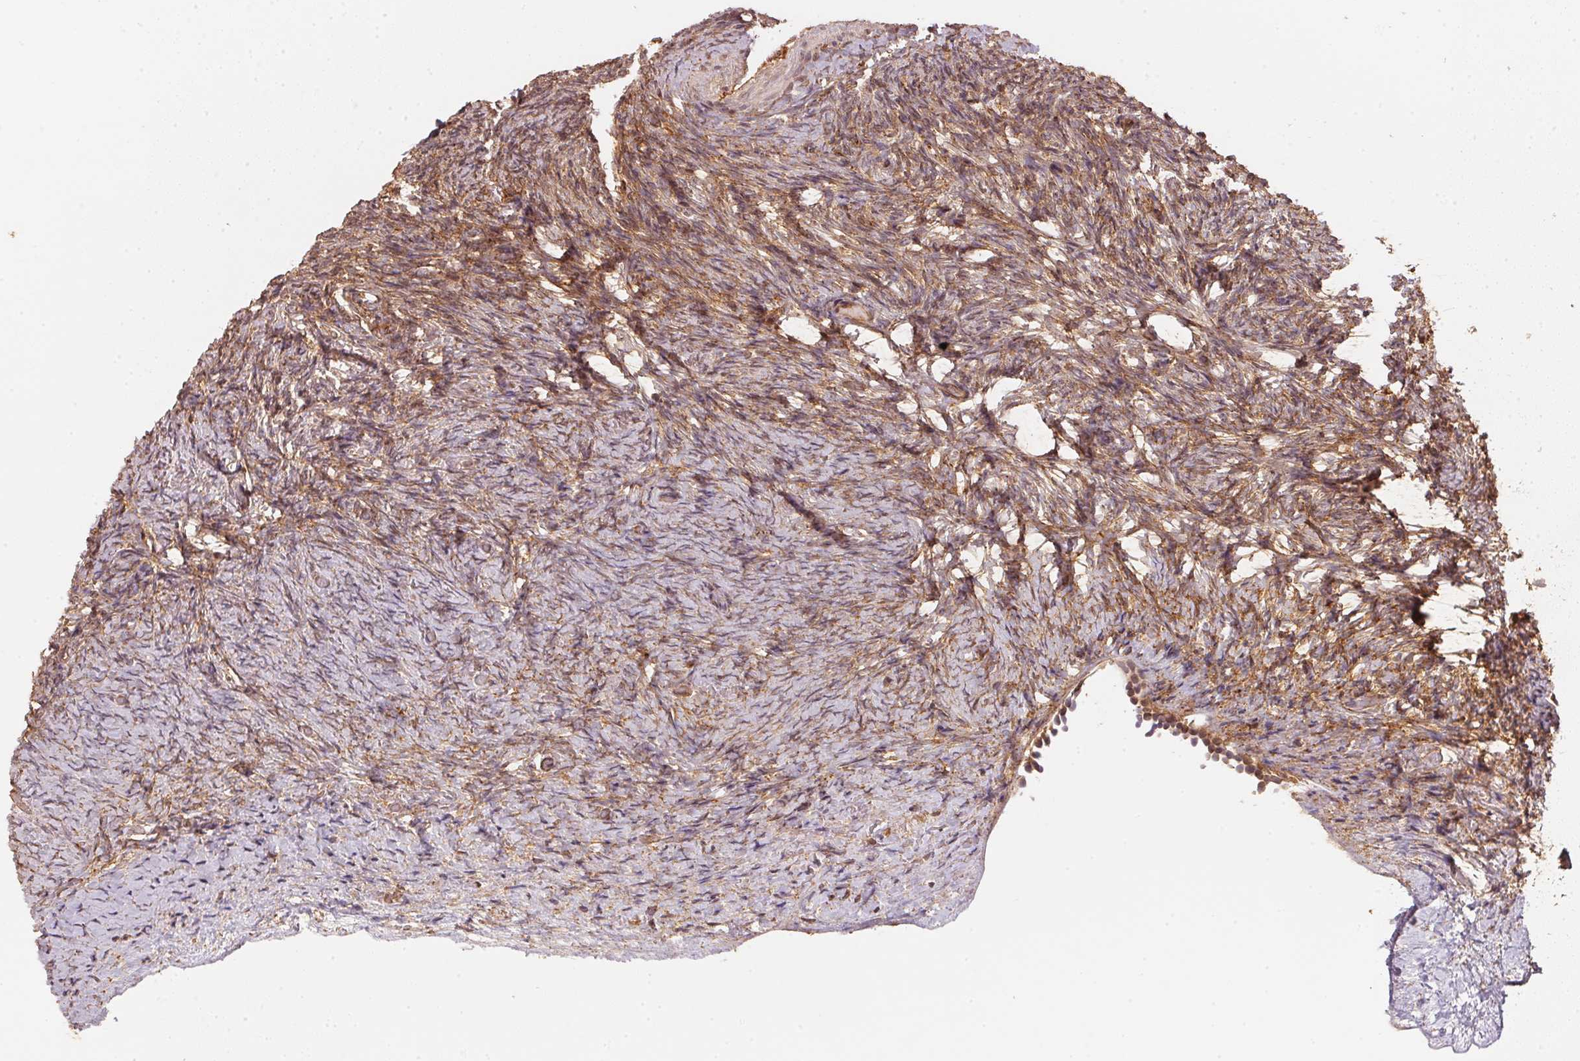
{"staining": {"intensity": "weak", "quantity": "<25%", "location": "cytoplasmic/membranous"}, "tissue": "ovary", "cell_type": "Follicle cells", "image_type": "normal", "snomed": [{"axis": "morphology", "description": "Normal tissue, NOS"}, {"axis": "topography", "description": "Ovary"}], "caption": "Human ovary stained for a protein using IHC reveals no staining in follicle cells.", "gene": "STRN4", "patient": {"sex": "female", "age": 34}}